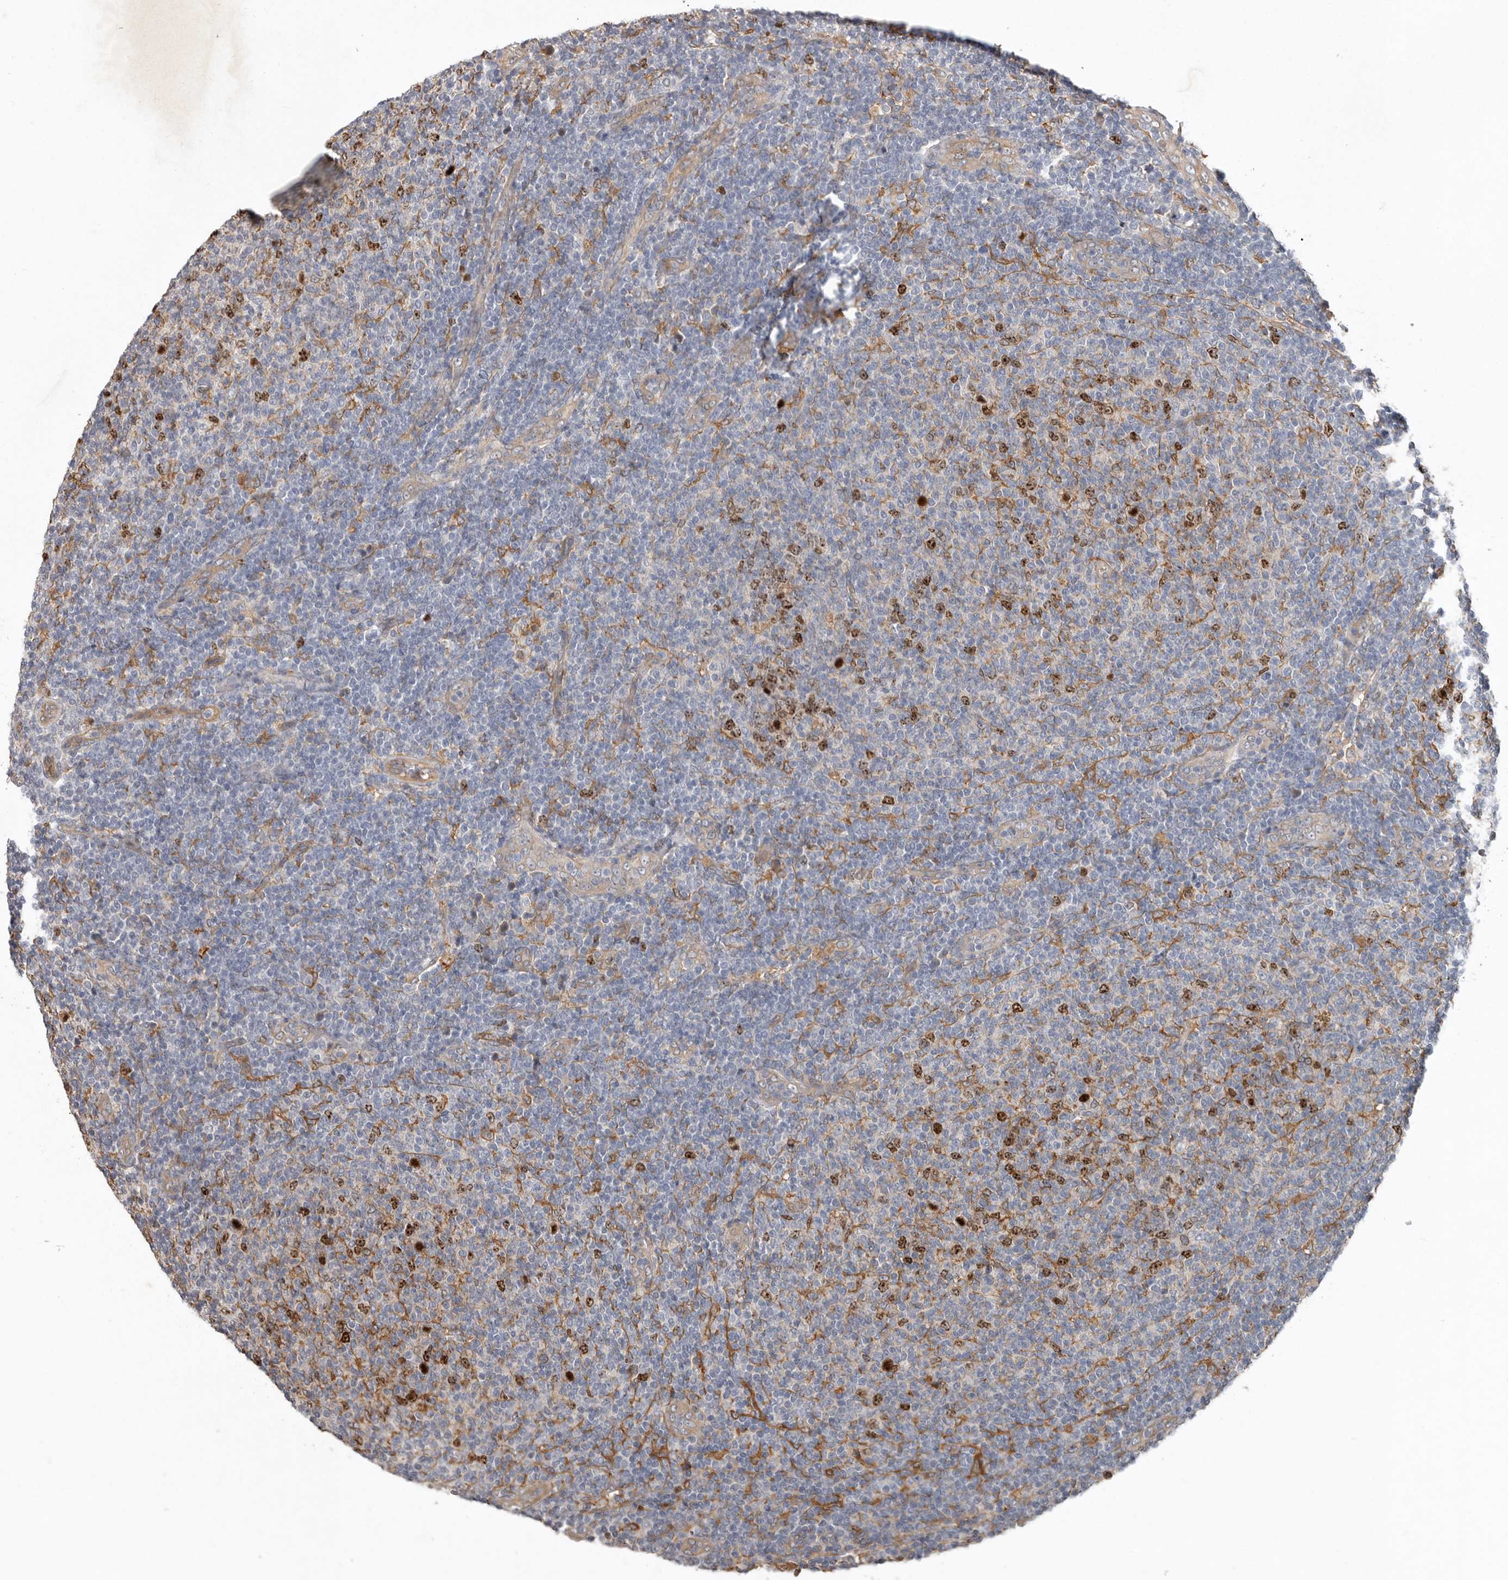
{"staining": {"intensity": "negative", "quantity": "none", "location": "none"}, "tissue": "lymphoma", "cell_type": "Tumor cells", "image_type": "cancer", "snomed": [{"axis": "morphology", "description": "Malignant lymphoma, non-Hodgkin's type, Low grade"}, {"axis": "topography", "description": "Lymph node"}], "caption": "This is an immunohistochemistry image of human low-grade malignant lymphoma, non-Hodgkin's type. There is no positivity in tumor cells.", "gene": "CDCA8", "patient": {"sex": "male", "age": 66}}